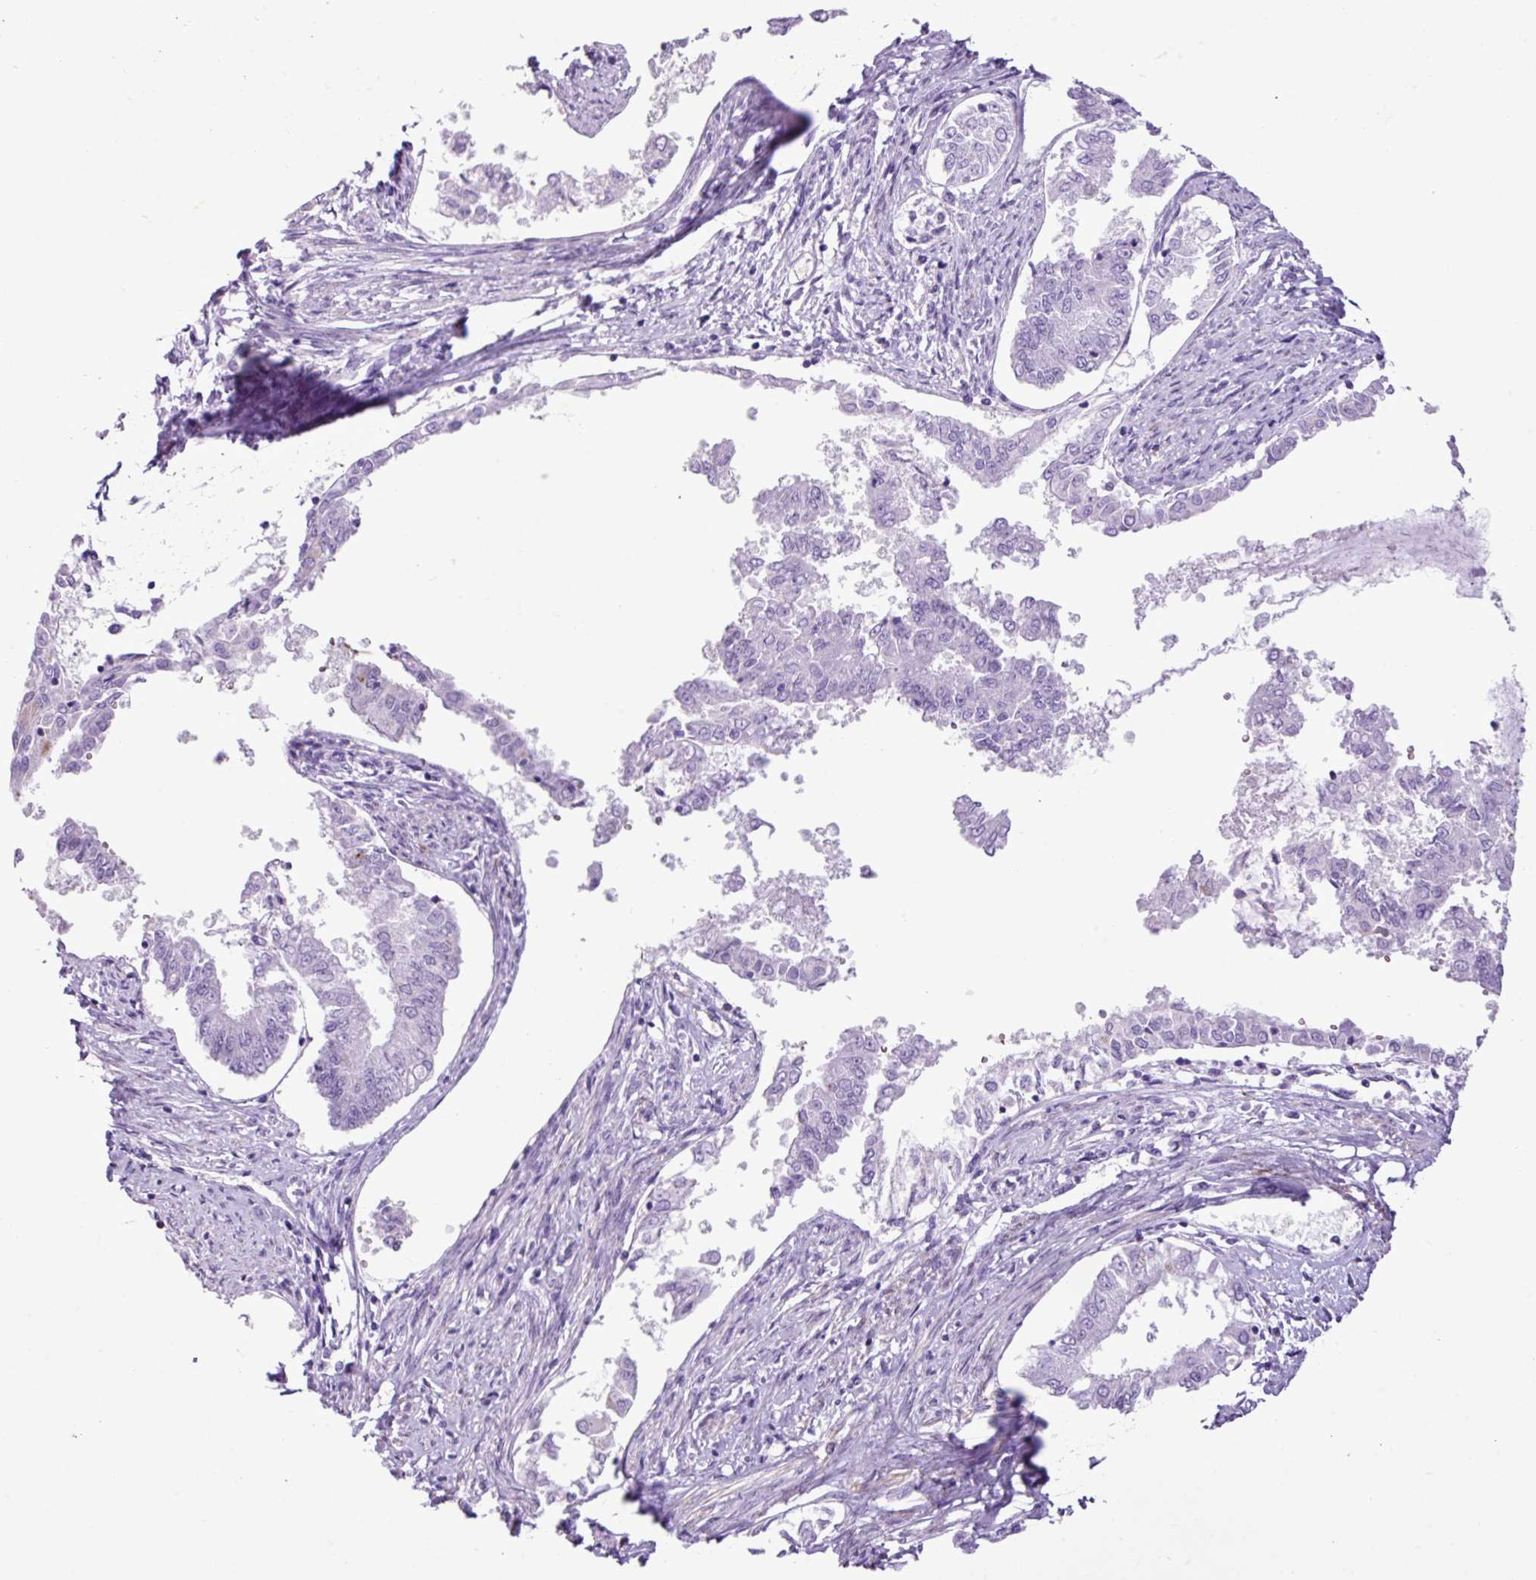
{"staining": {"intensity": "negative", "quantity": "none", "location": "none"}, "tissue": "endometrial cancer", "cell_type": "Tumor cells", "image_type": "cancer", "snomed": [{"axis": "morphology", "description": "Adenocarcinoma, NOS"}, {"axis": "topography", "description": "Endometrium"}], "caption": "This is an immunohistochemistry (IHC) micrograph of endometrial cancer (adenocarcinoma). There is no positivity in tumor cells.", "gene": "ZSCAN5A", "patient": {"sex": "female", "age": 76}}